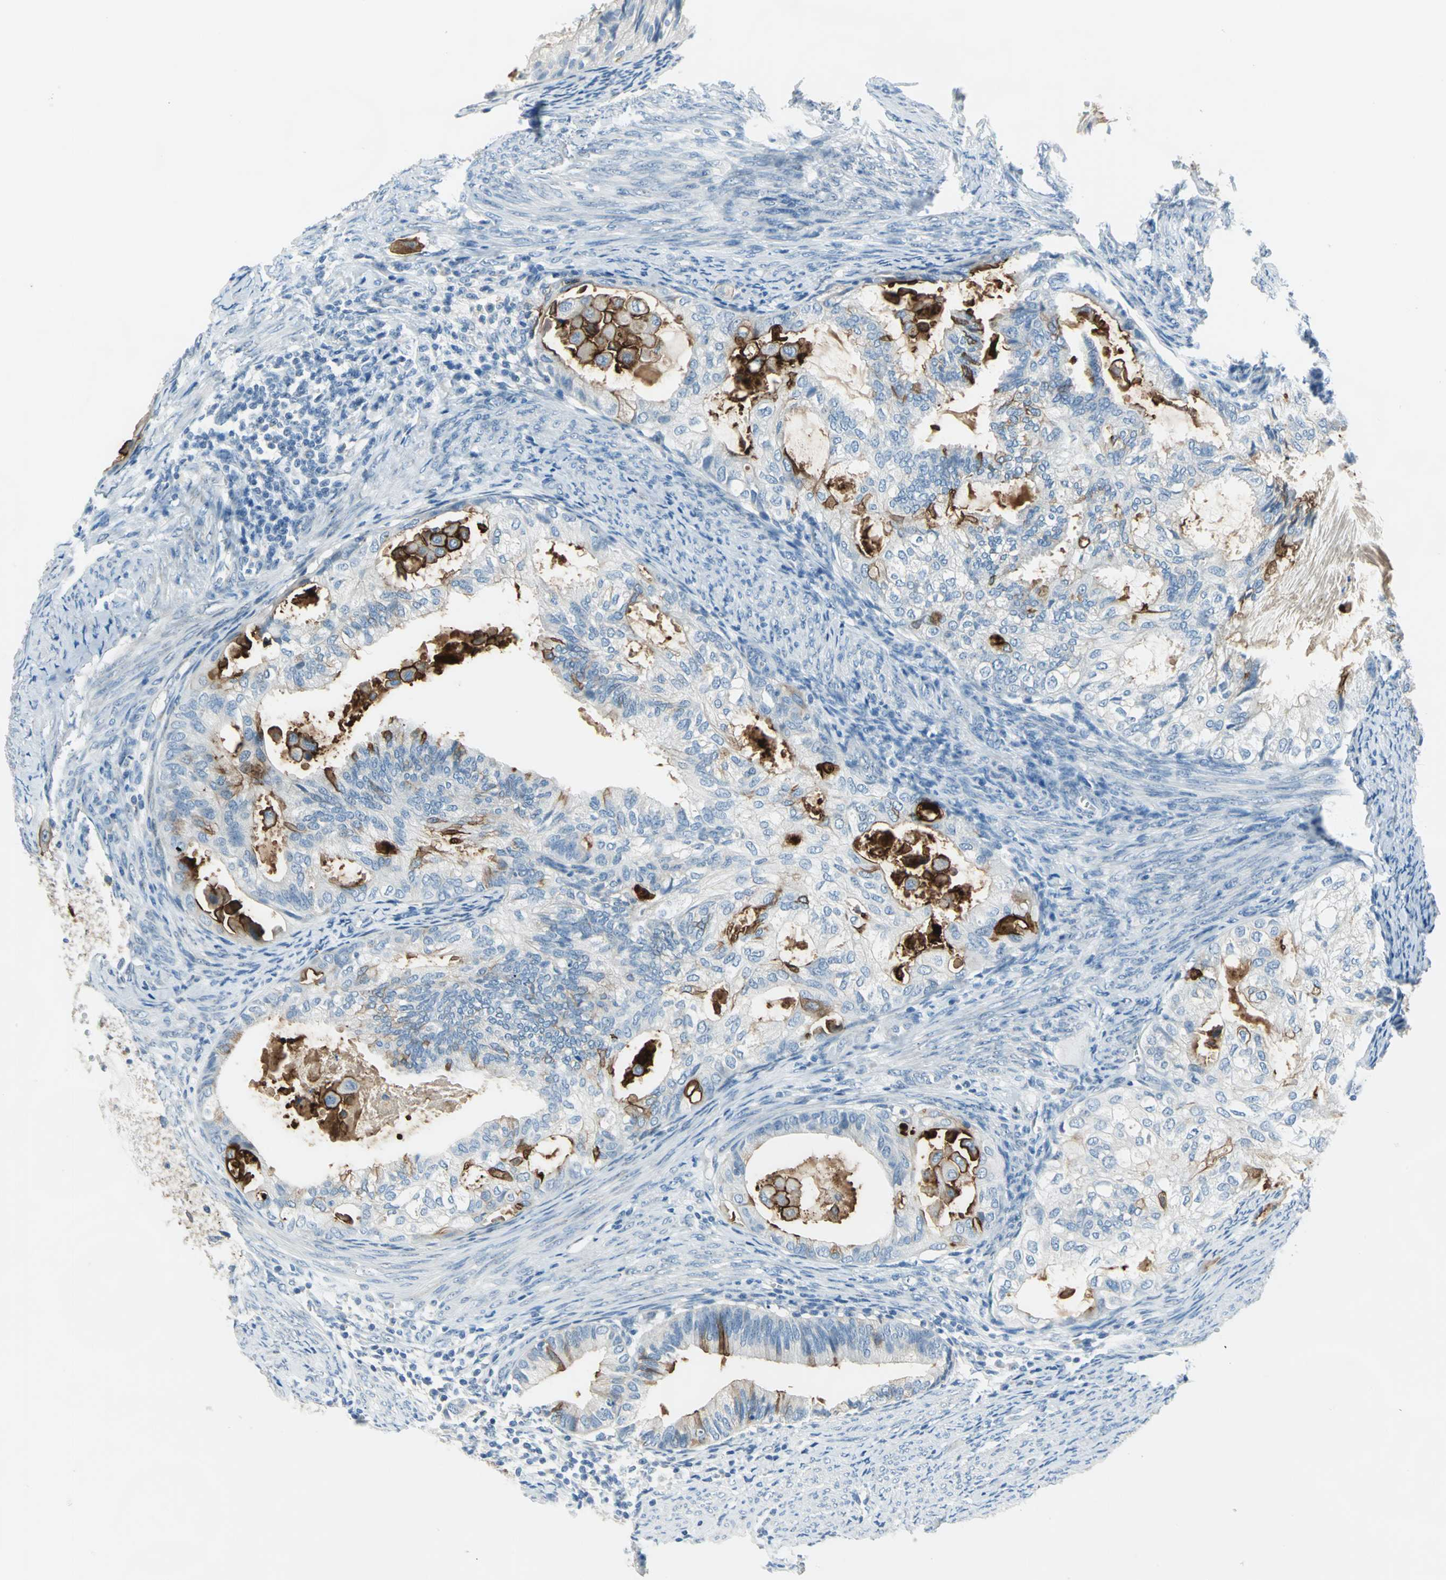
{"staining": {"intensity": "moderate", "quantity": "<25%", "location": "cytoplasmic/membranous"}, "tissue": "cervical cancer", "cell_type": "Tumor cells", "image_type": "cancer", "snomed": [{"axis": "morphology", "description": "Normal tissue, NOS"}, {"axis": "morphology", "description": "Adenocarcinoma, NOS"}, {"axis": "topography", "description": "Cervix"}, {"axis": "topography", "description": "Endometrium"}], "caption": "Moderate cytoplasmic/membranous expression is seen in approximately <25% of tumor cells in adenocarcinoma (cervical).", "gene": "MUC4", "patient": {"sex": "female", "age": 86}}